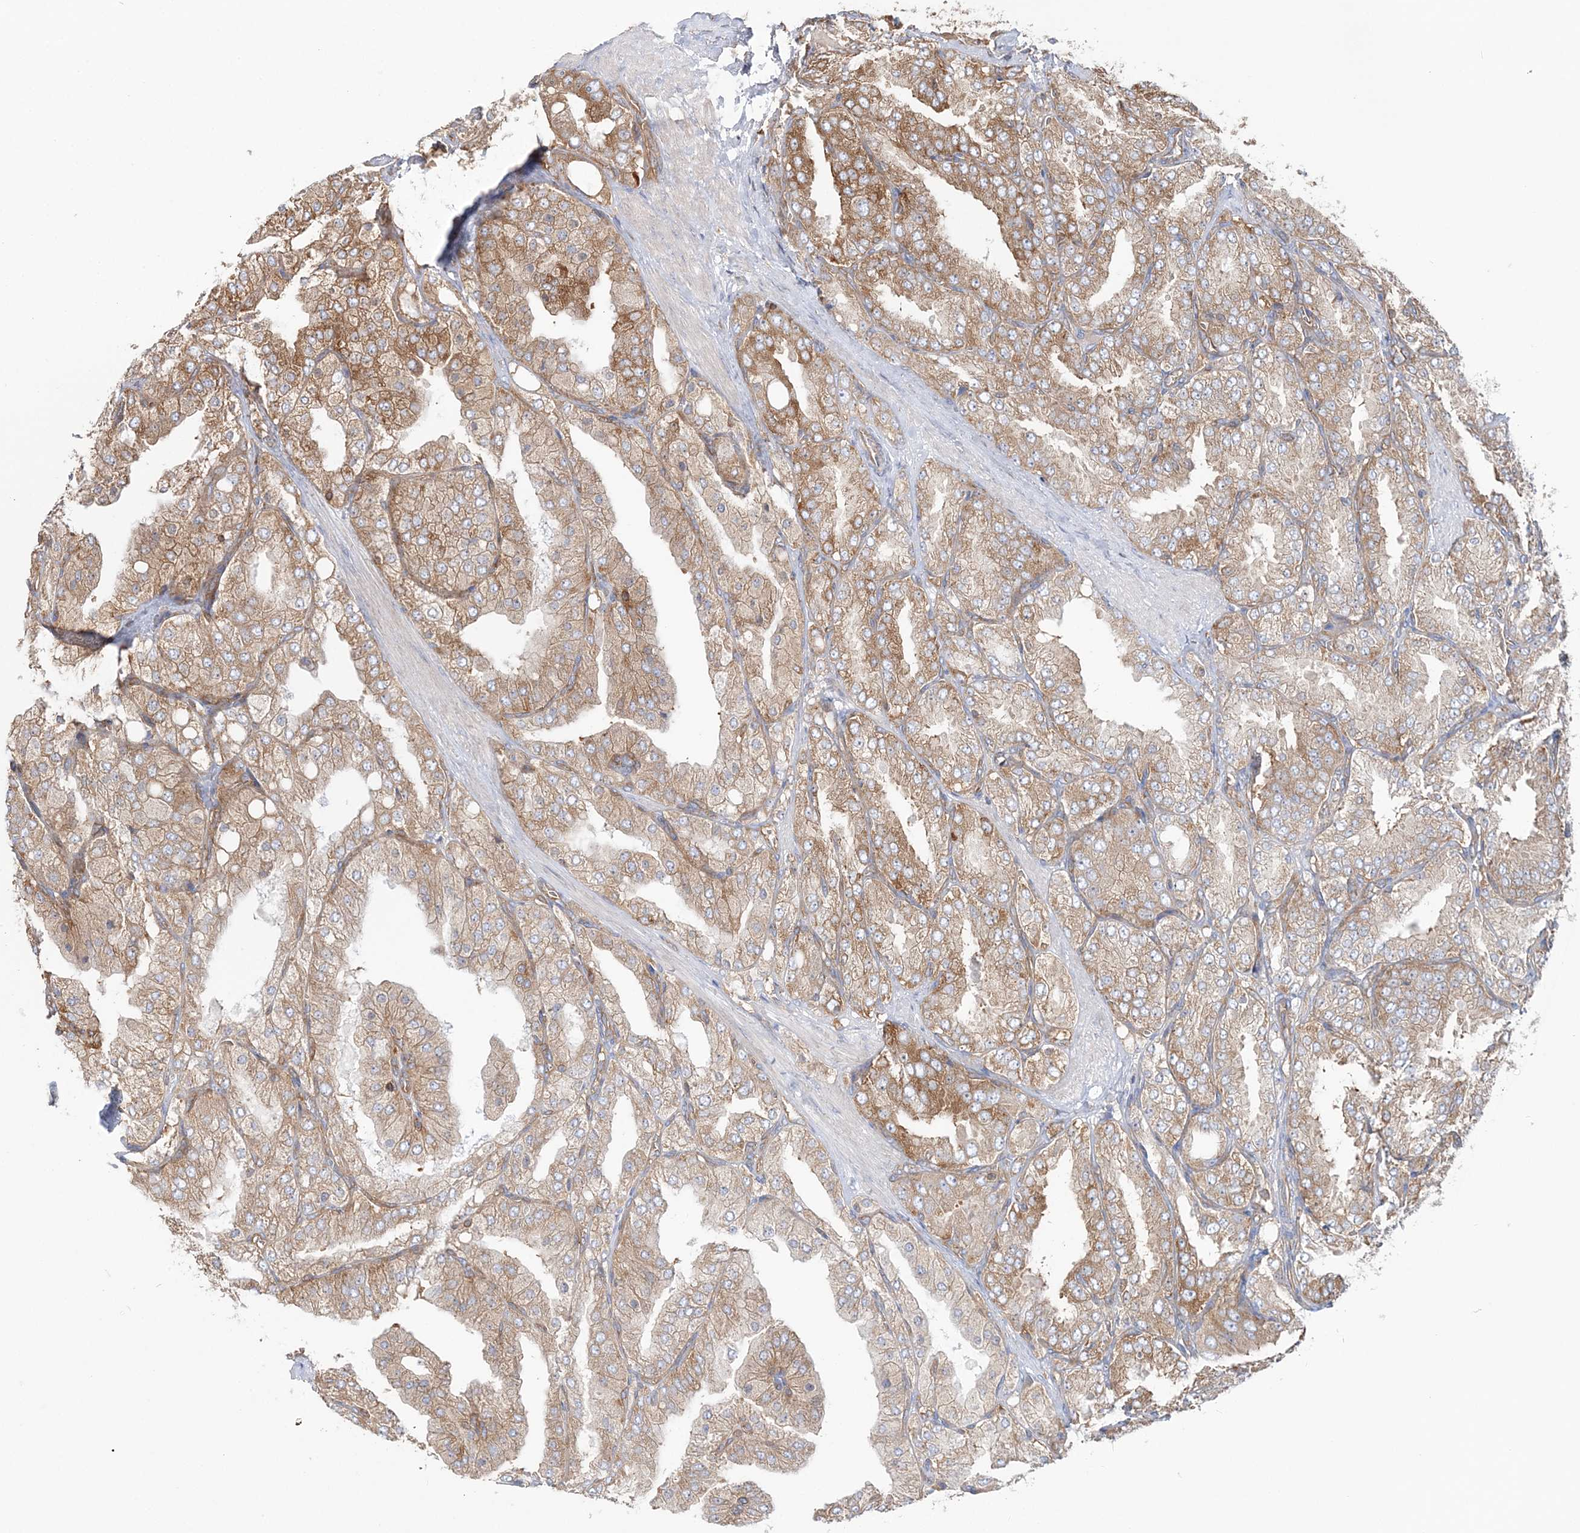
{"staining": {"intensity": "moderate", "quantity": ">75%", "location": "cytoplasmic/membranous"}, "tissue": "prostate cancer", "cell_type": "Tumor cells", "image_type": "cancer", "snomed": [{"axis": "morphology", "description": "Adenocarcinoma, High grade"}, {"axis": "topography", "description": "Prostate"}], "caption": "Moderate cytoplasmic/membranous staining for a protein is identified in approximately >75% of tumor cells of prostate adenocarcinoma (high-grade) using IHC.", "gene": "TBC1D5", "patient": {"sex": "male", "age": 50}}